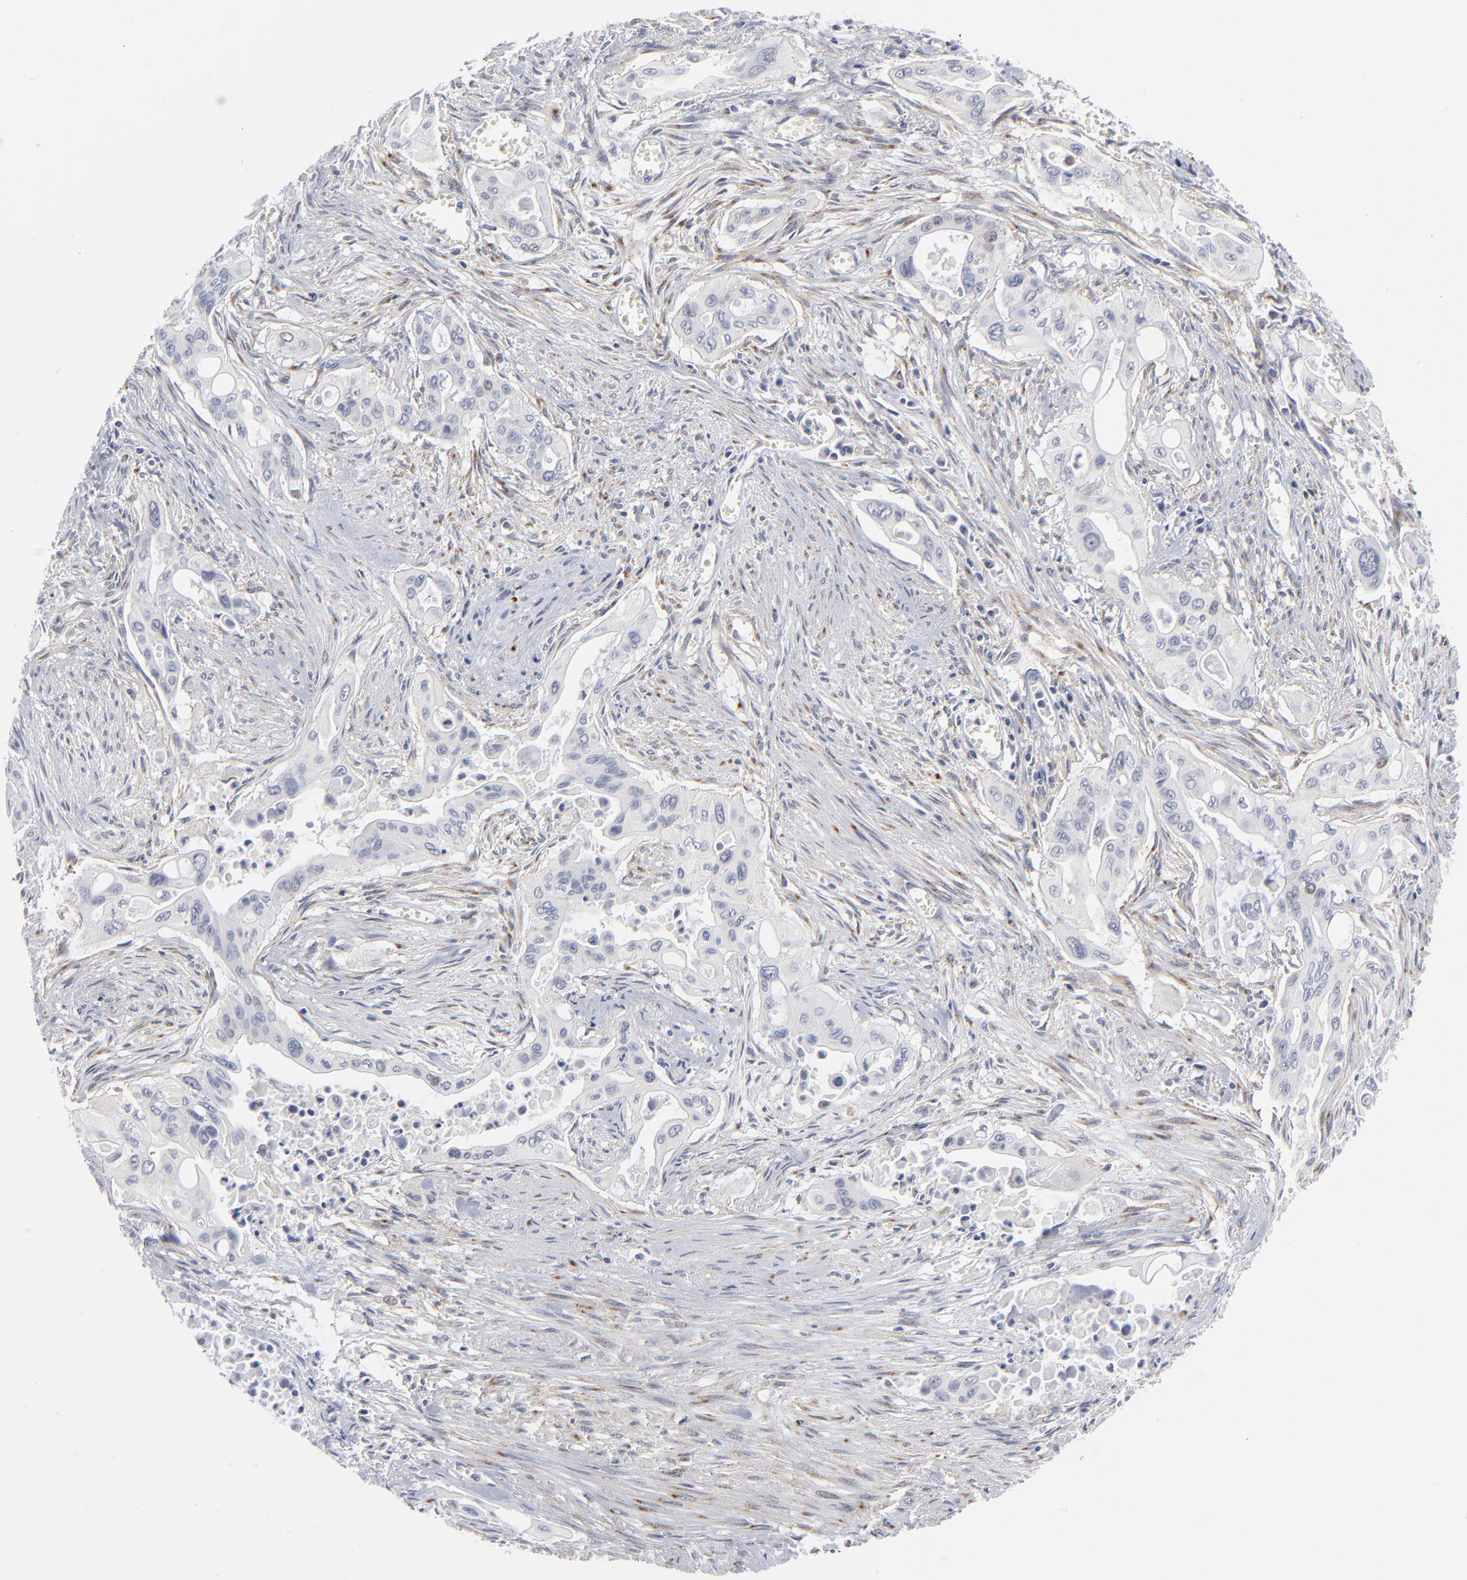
{"staining": {"intensity": "negative", "quantity": "none", "location": "none"}, "tissue": "pancreatic cancer", "cell_type": "Tumor cells", "image_type": "cancer", "snomed": [{"axis": "morphology", "description": "Adenocarcinoma, NOS"}, {"axis": "topography", "description": "Pancreas"}], "caption": "Tumor cells are negative for brown protein staining in pancreatic cancer.", "gene": "AURKA", "patient": {"sex": "male", "age": 77}}